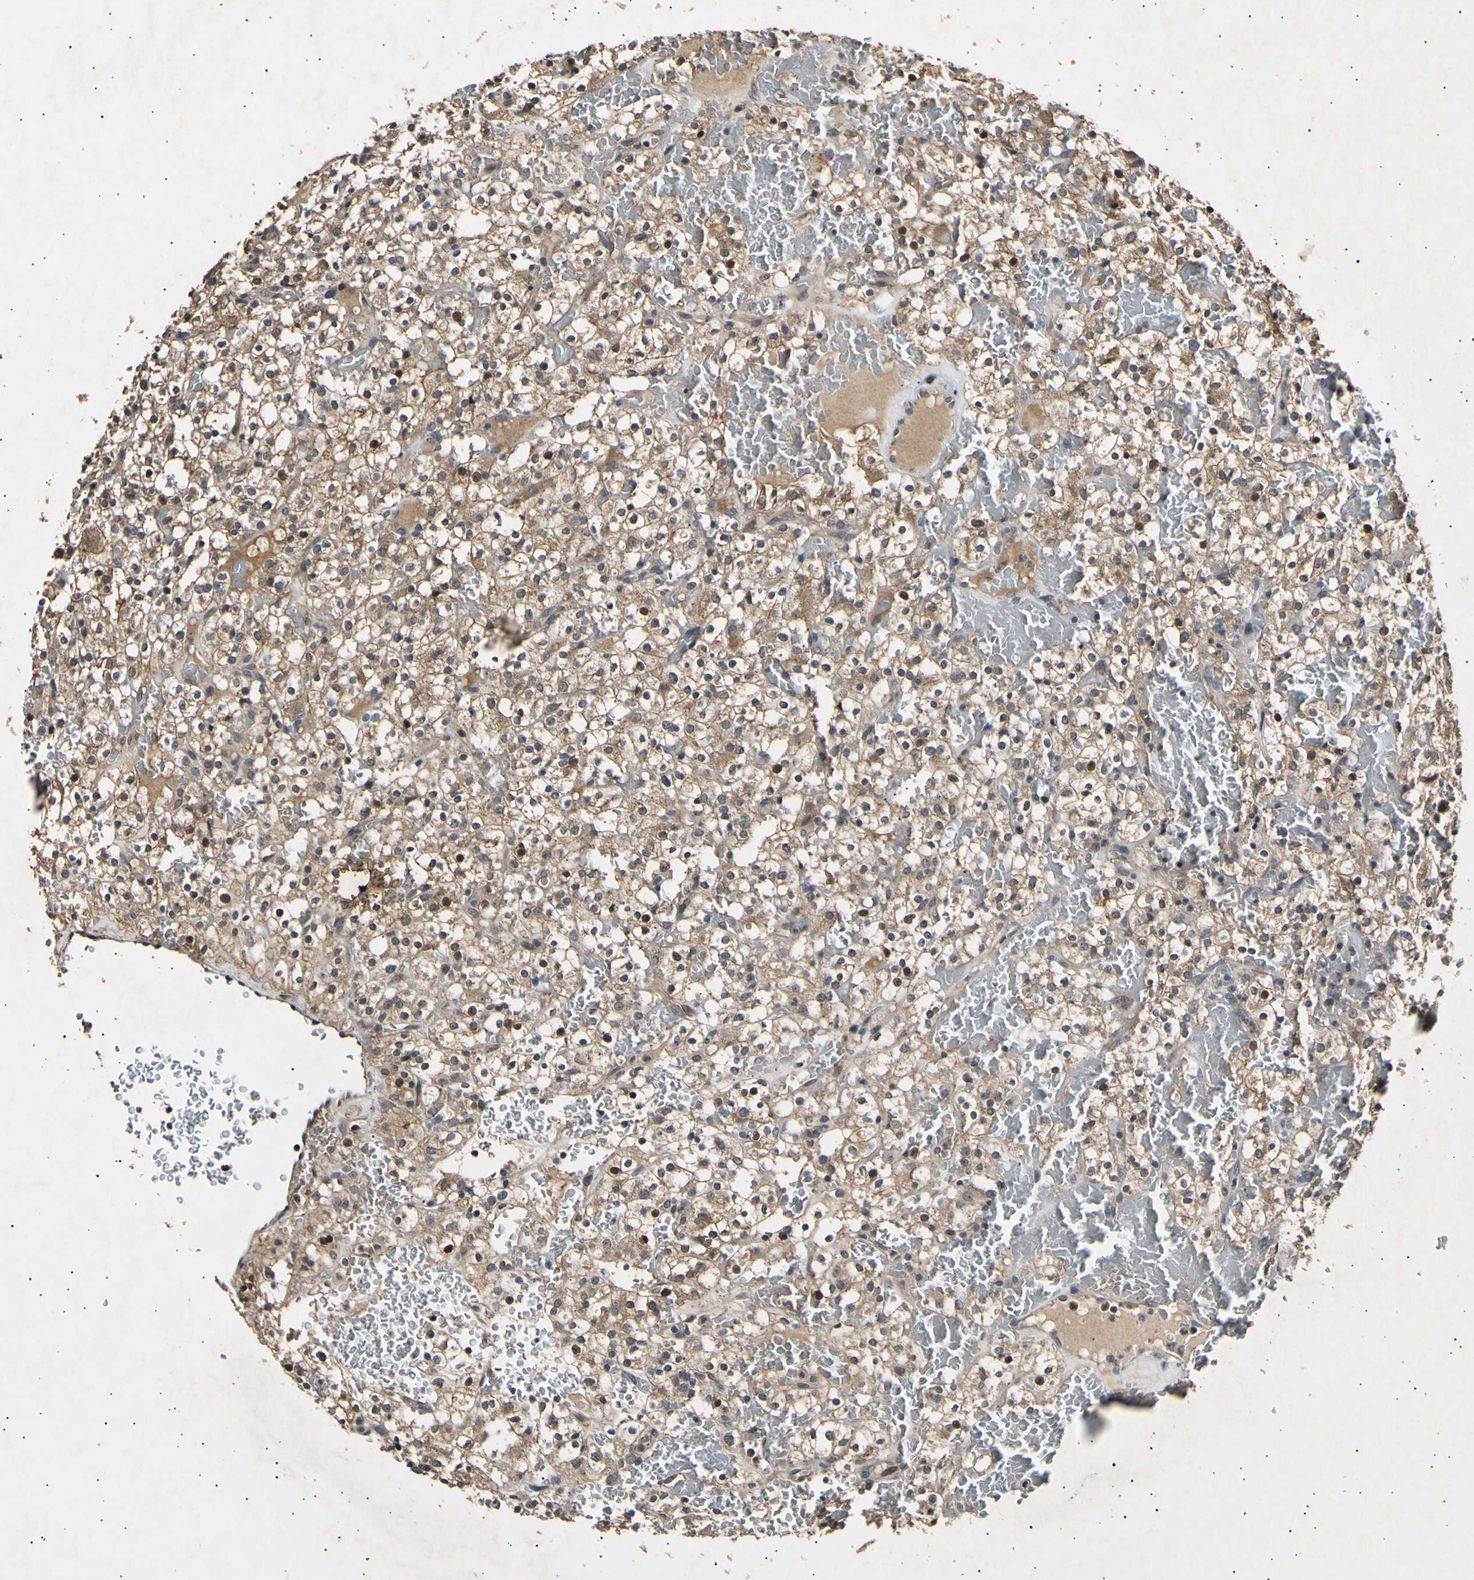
{"staining": {"intensity": "moderate", "quantity": ">75%", "location": "cytoplasmic/membranous"}, "tissue": "renal cancer", "cell_type": "Tumor cells", "image_type": "cancer", "snomed": [{"axis": "morphology", "description": "Normal tissue, NOS"}, {"axis": "morphology", "description": "Adenocarcinoma, NOS"}, {"axis": "topography", "description": "Kidney"}], "caption": "A medium amount of moderate cytoplasmic/membranous positivity is seen in about >75% of tumor cells in renal cancer (adenocarcinoma) tissue. Nuclei are stained in blue.", "gene": "ADCY3", "patient": {"sex": "female", "age": 72}}